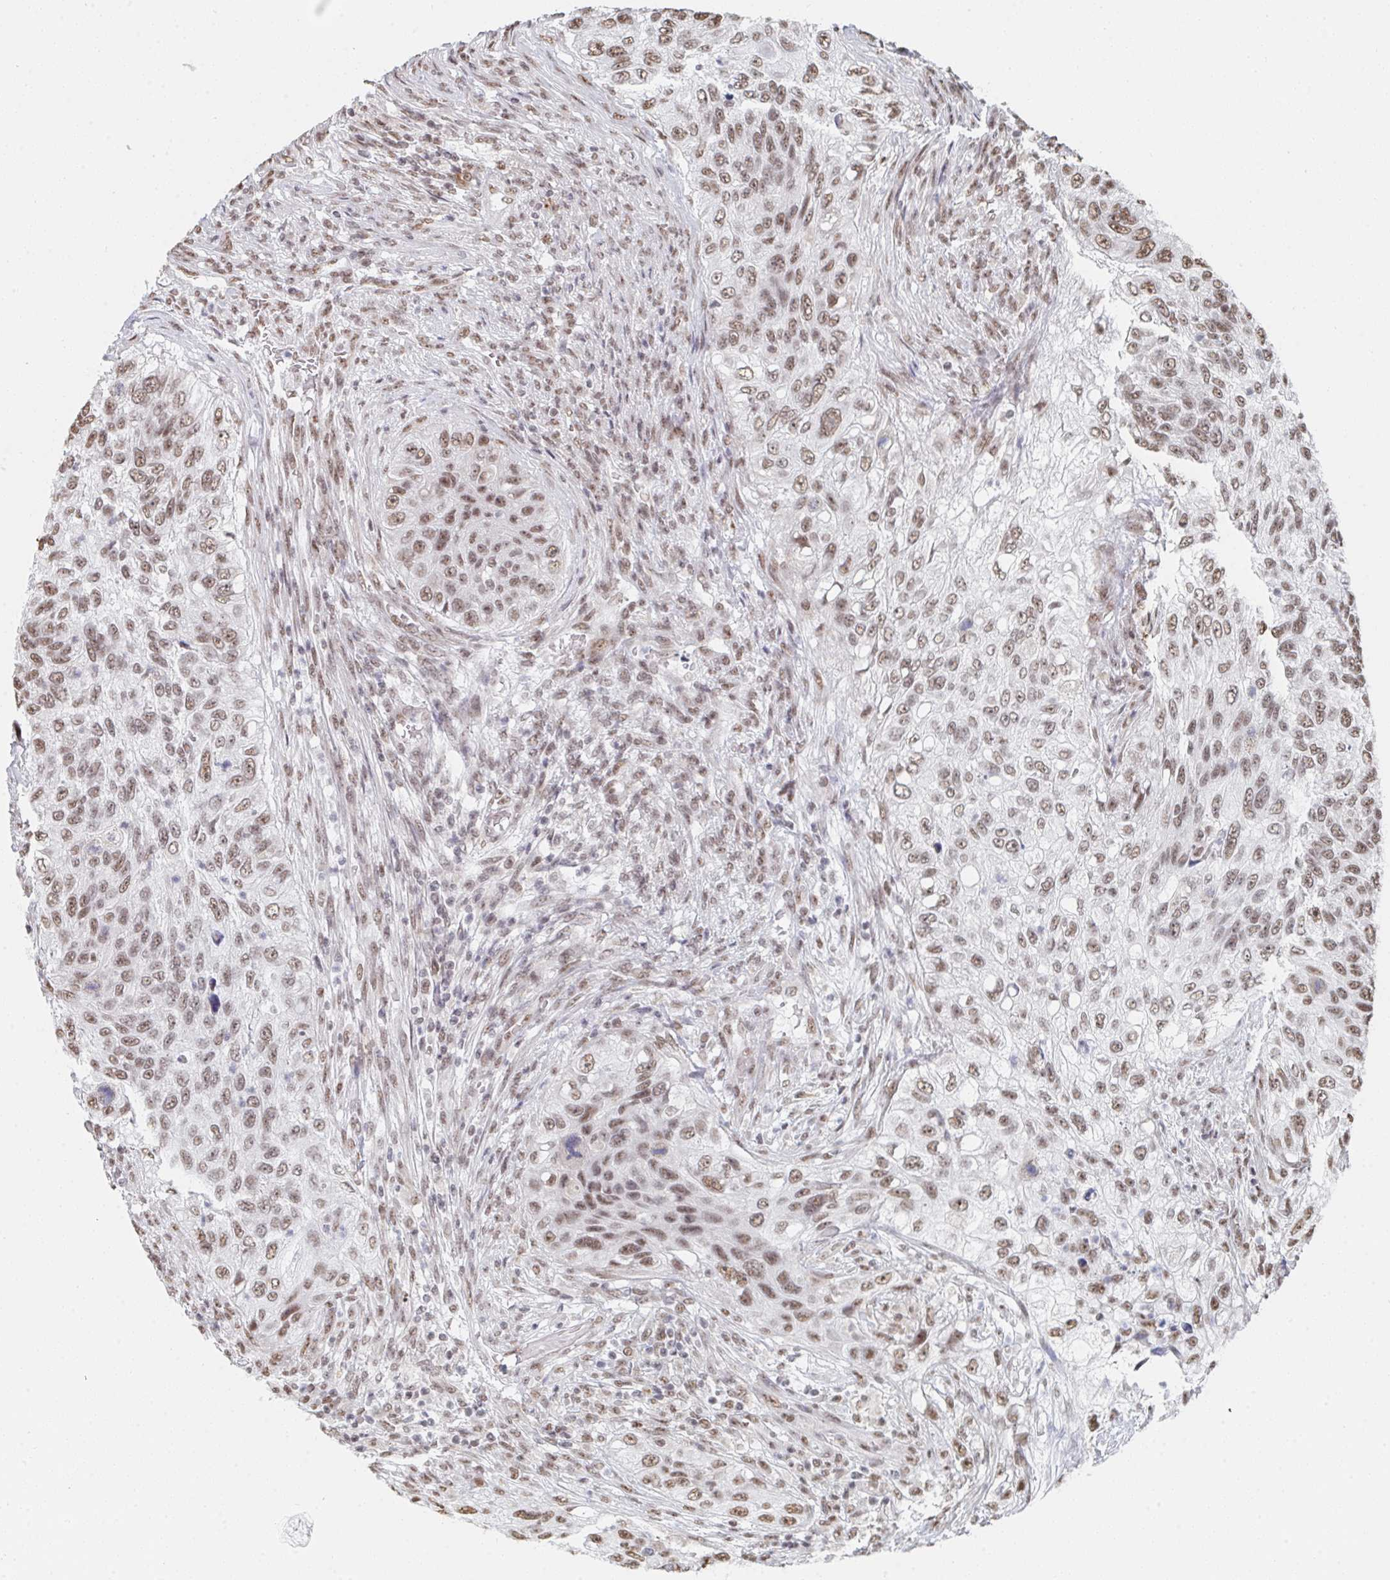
{"staining": {"intensity": "moderate", "quantity": ">75%", "location": "nuclear"}, "tissue": "urothelial cancer", "cell_type": "Tumor cells", "image_type": "cancer", "snomed": [{"axis": "morphology", "description": "Urothelial carcinoma, High grade"}, {"axis": "topography", "description": "Urinary bladder"}], "caption": "High-power microscopy captured an immunohistochemistry image of urothelial cancer, revealing moderate nuclear positivity in about >75% of tumor cells. The staining is performed using DAB (3,3'-diaminobenzidine) brown chromogen to label protein expression. The nuclei are counter-stained blue using hematoxylin.", "gene": "MBNL1", "patient": {"sex": "female", "age": 60}}